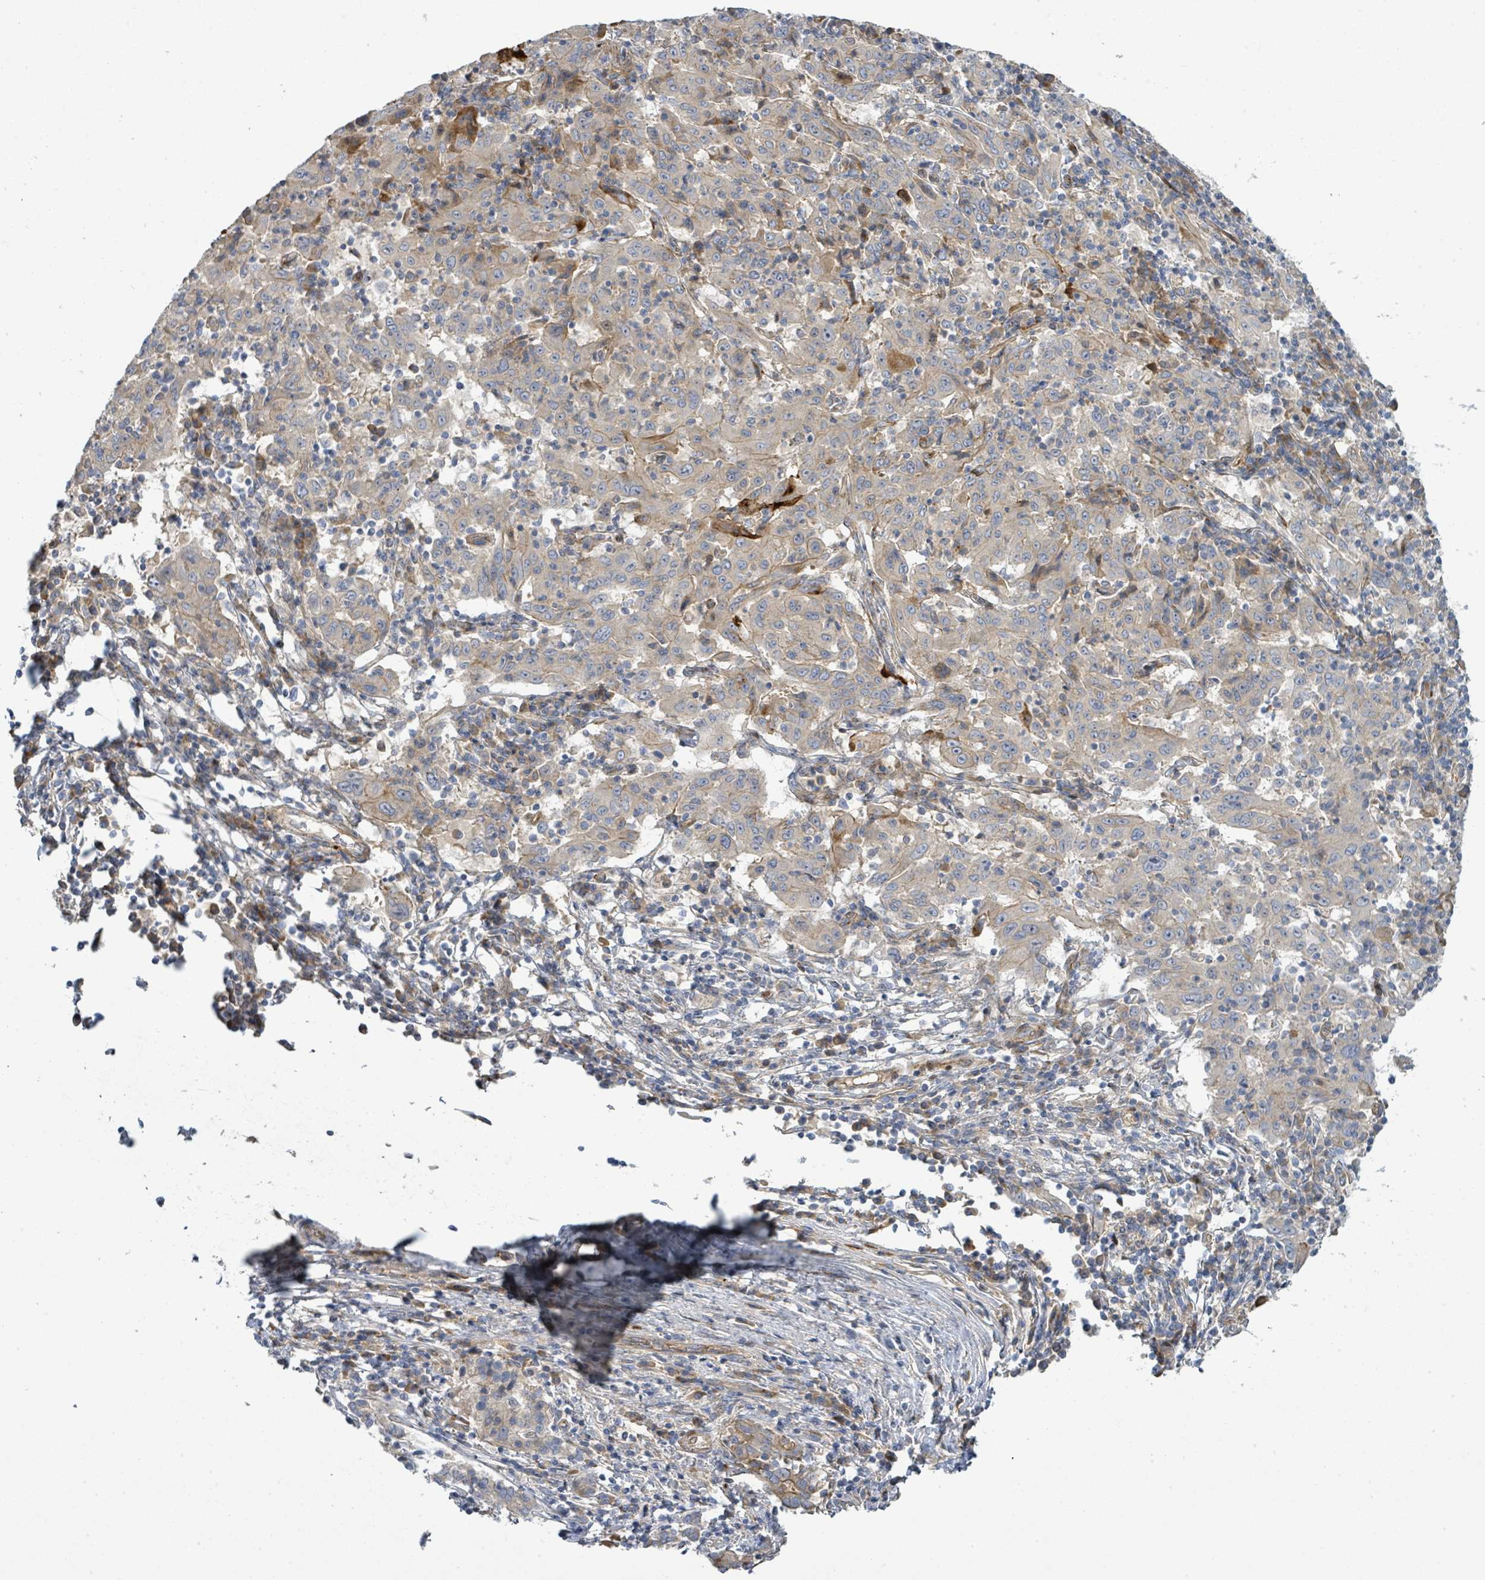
{"staining": {"intensity": "weak", "quantity": "<25%", "location": "cytoplasmic/membranous"}, "tissue": "pancreatic cancer", "cell_type": "Tumor cells", "image_type": "cancer", "snomed": [{"axis": "morphology", "description": "Adenocarcinoma, NOS"}, {"axis": "topography", "description": "Pancreas"}], "caption": "High magnification brightfield microscopy of adenocarcinoma (pancreatic) stained with DAB (3,3'-diaminobenzidine) (brown) and counterstained with hematoxylin (blue): tumor cells show no significant expression.", "gene": "CFAP210", "patient": {"sex": "male", "age": 63}}